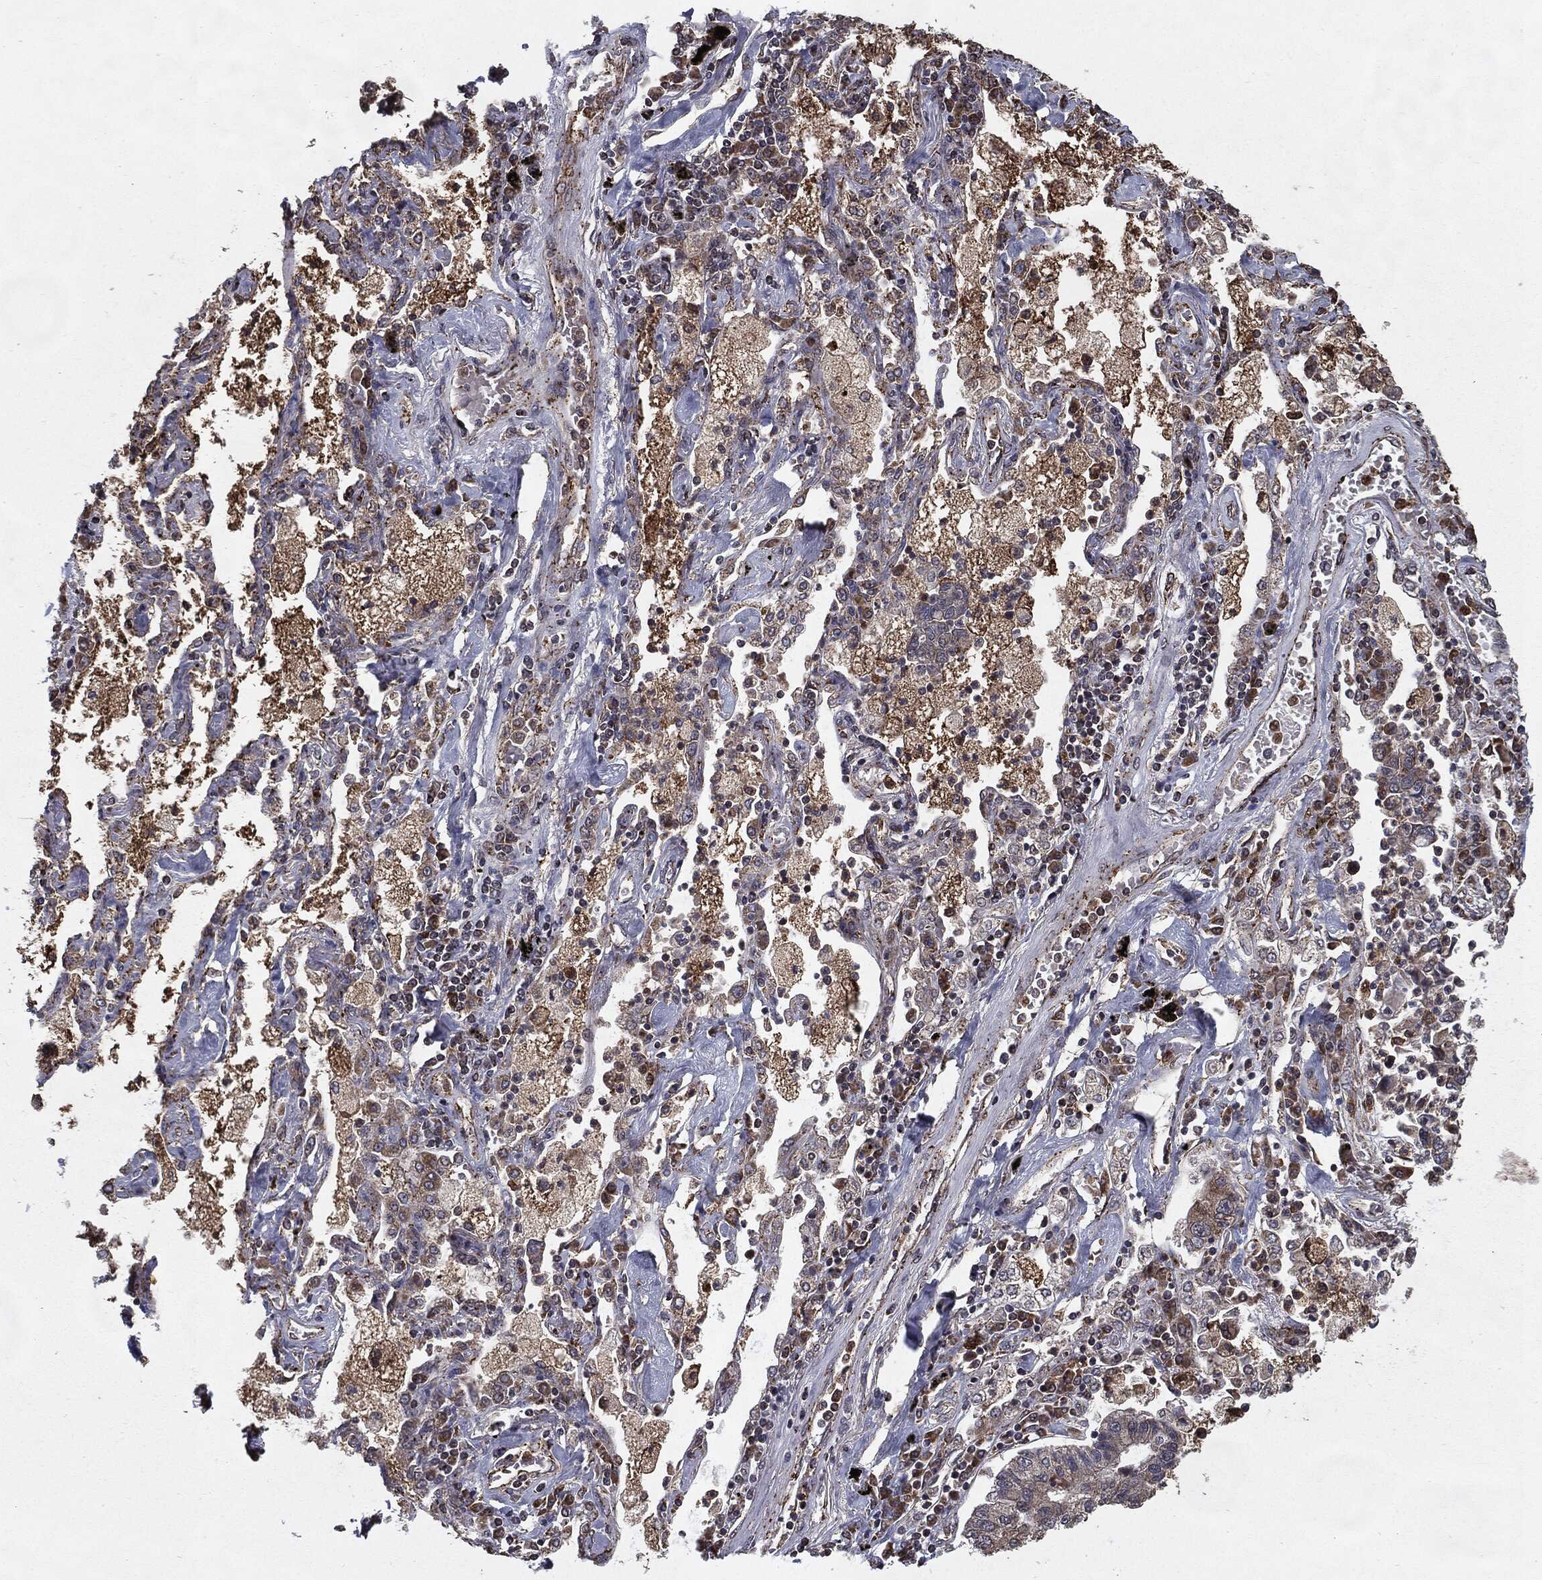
{"staining": {"intensity": "moderate", "quantity": "25%-75%", "location": "cytoplasmic/membranous"}, "tissue": "lung cancer", "cell_type": "Tumor cells", "image_type": "cancer", "snomed": [{"axis": "morphology", "description": "Adenocarcinoma, NOS"}, {"axis": "topography", "description": "Lung"}], "caption": "Approximately 25%-75% of tumor cells in lung cancer show moderate cytoplasmic/membranous protein positivity as visualized by brown immunohistochemical staining.", "gene": "HDAC5", "patient": {"sex": "female", "age": 57}}